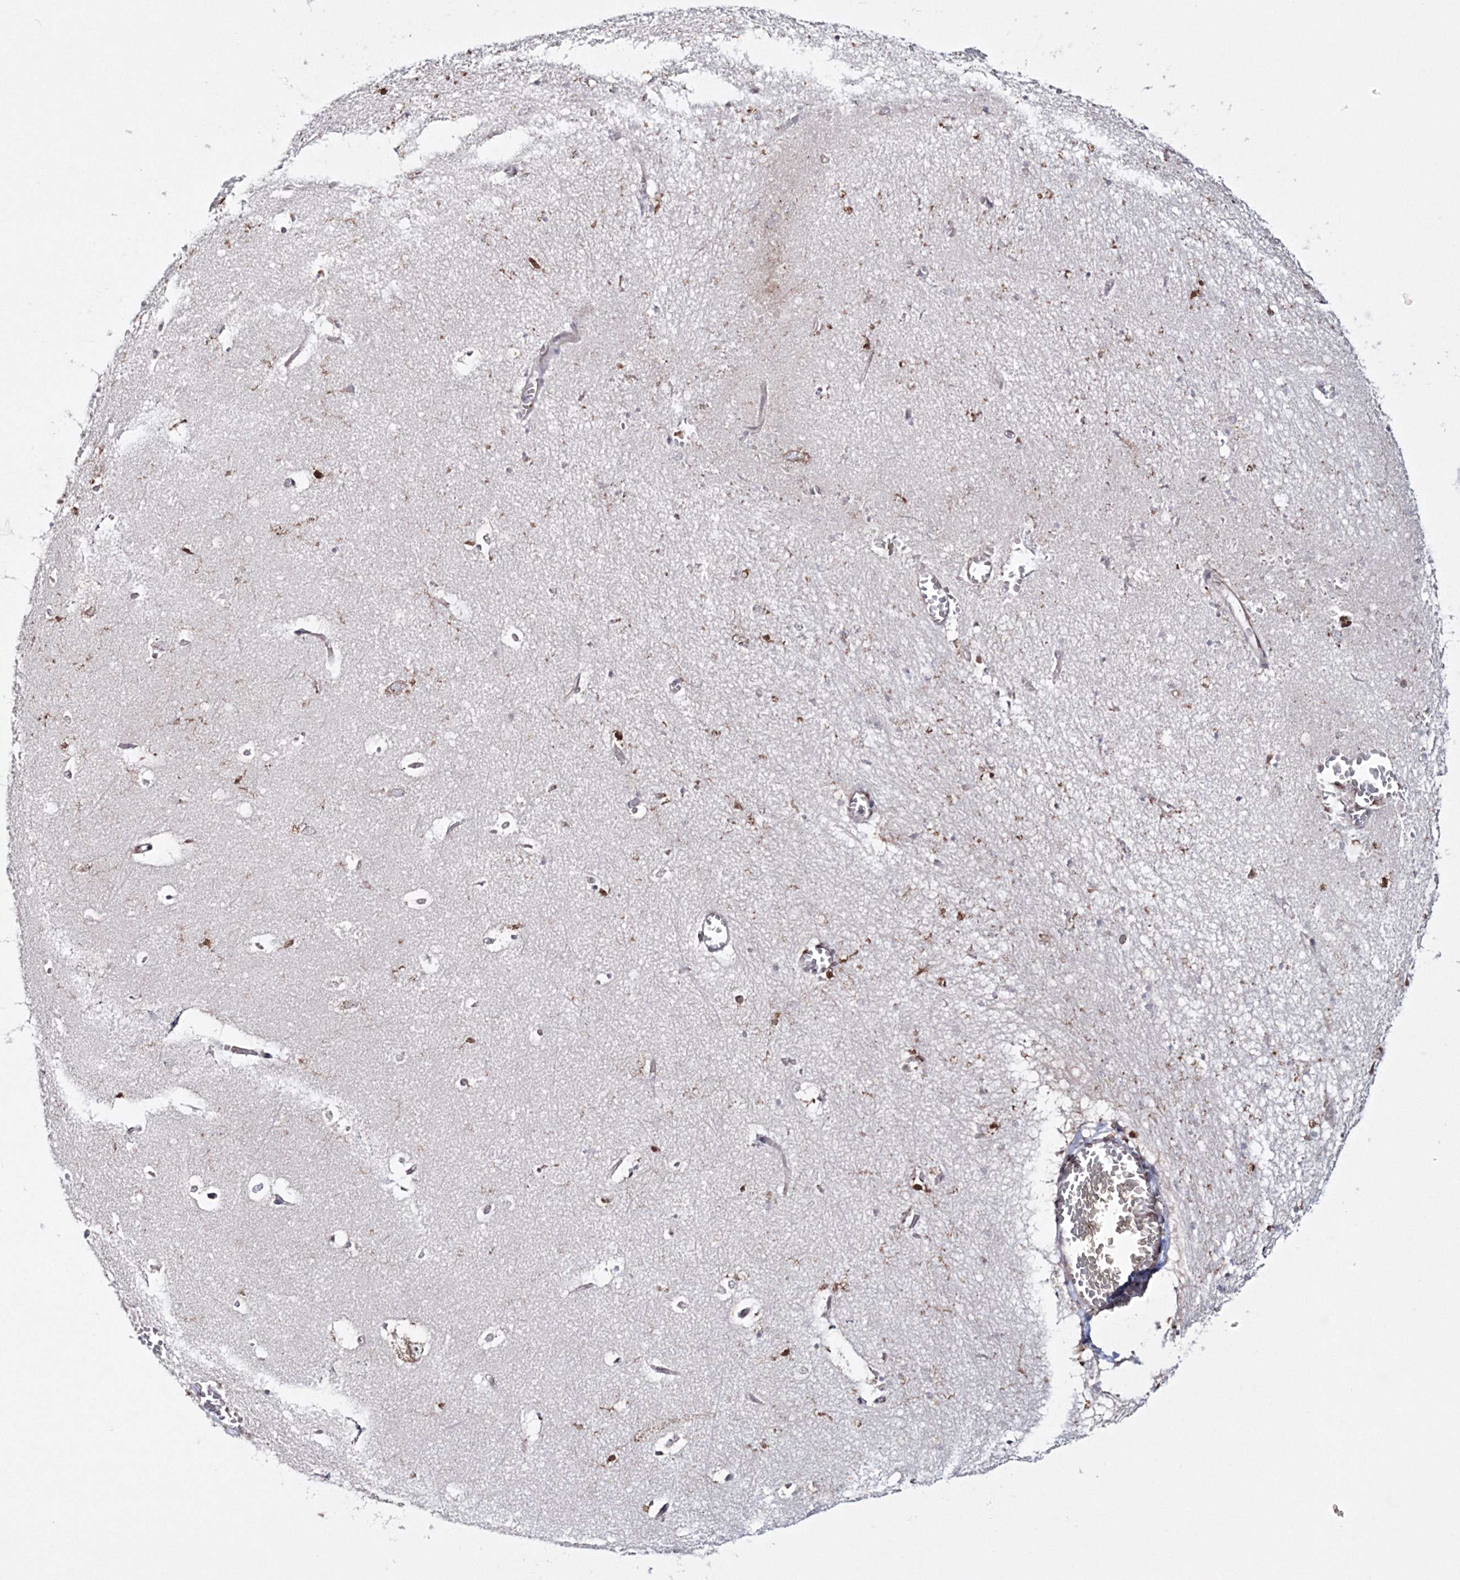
{"staining": {"intensity": "negative", "quantity": "none", "location": "none"}, "tissue": "hippocampus", "cell_type": "Glial cells", "image_type": "normal", "snomed": [{"axis": "morphology", "description": "Normal tissue, NOS"}, {"axis": "topography", "description": "Hippocampus"}], "caption": "Glial cells are negative for protein expression in normal human hippocampus. (DAB (3,3'-diaminobenzidine) IHC, high magnification).", "gene": "ARCN1", "patient": {"sex": "female", "age": 64}}